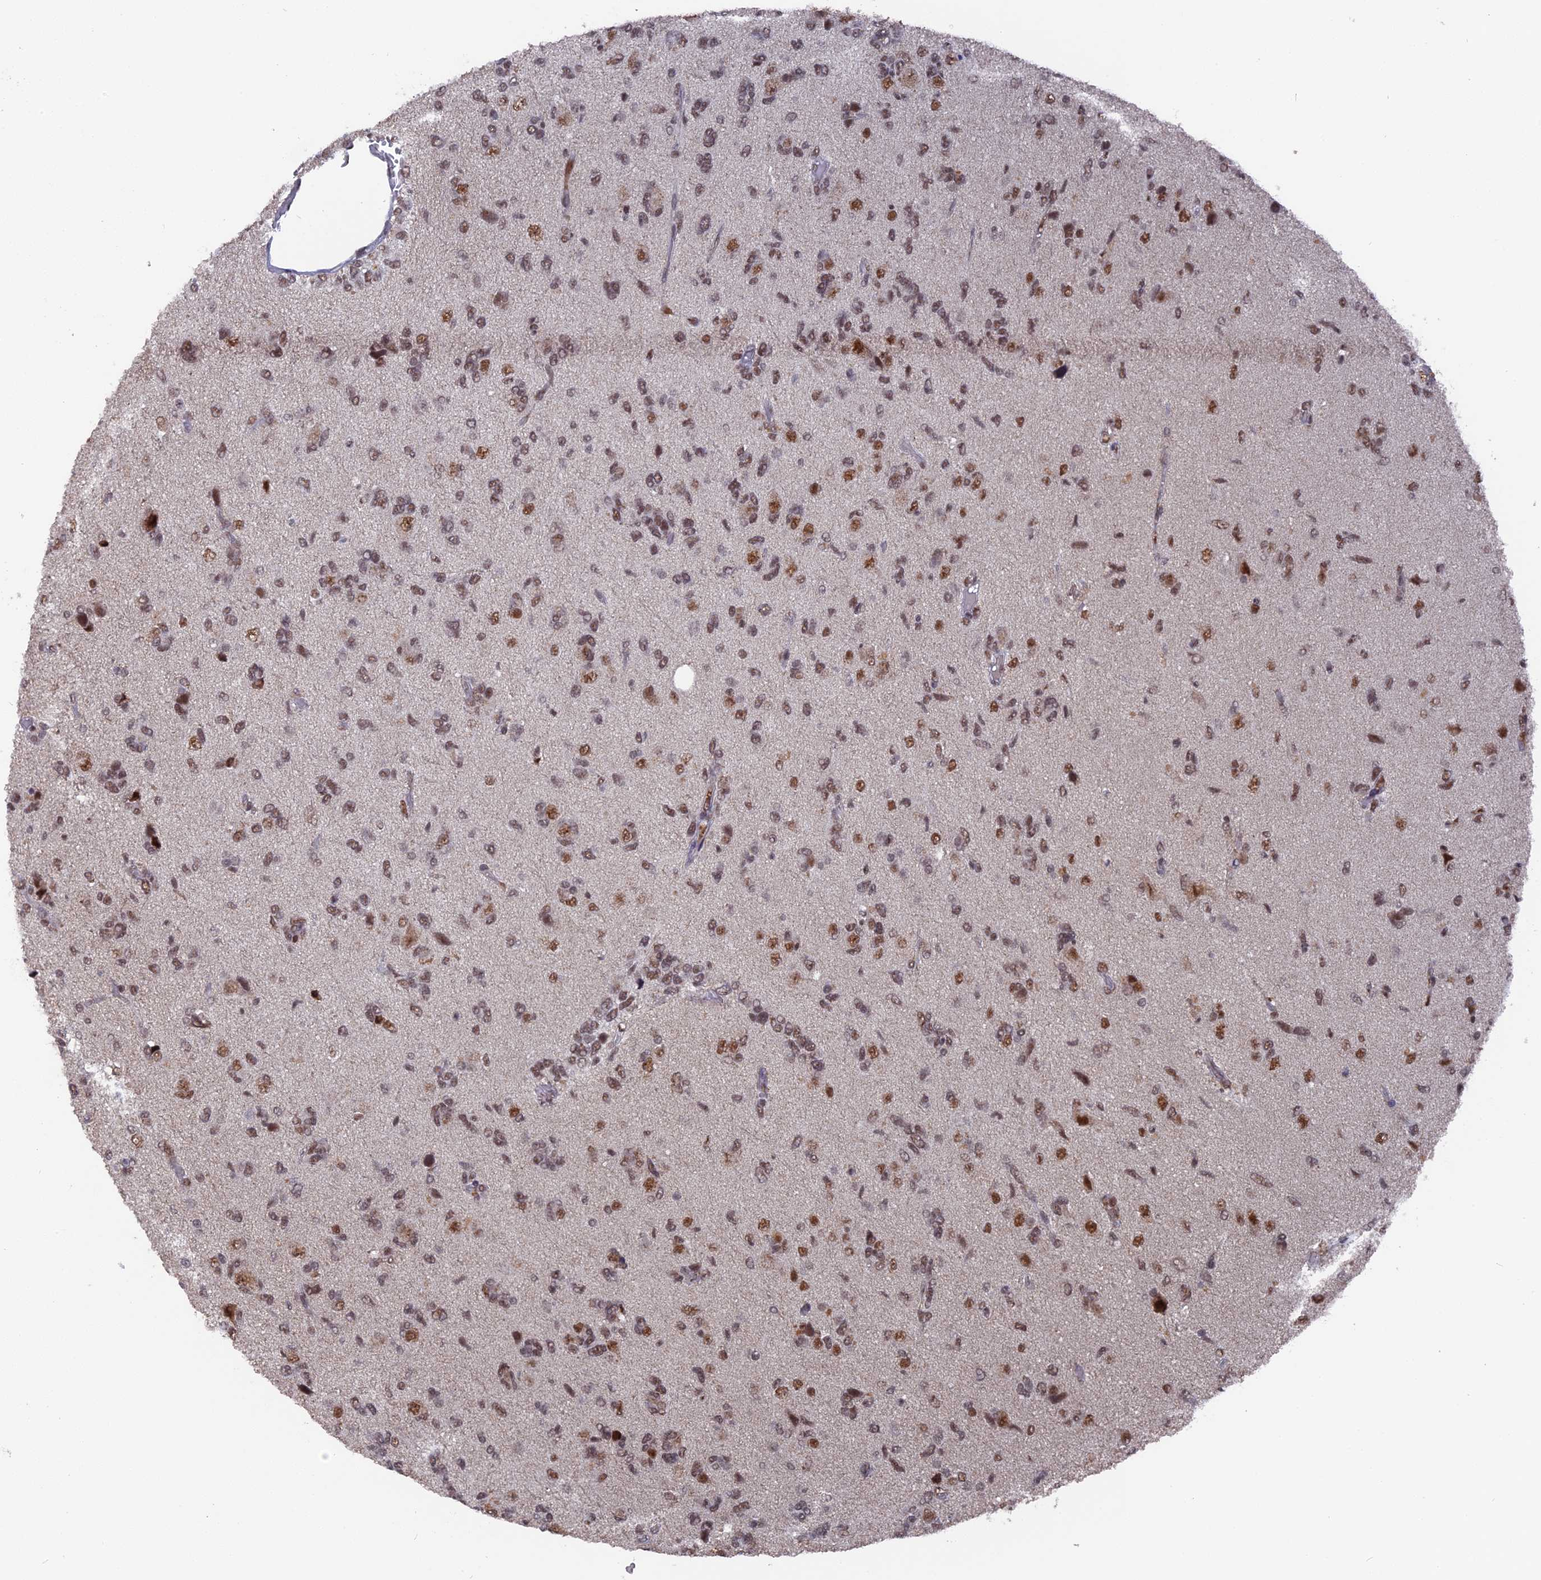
{"staining": {"intensity": "moderate", "quantity": "25%-75%", "location": "nuclear"}, "tissue": "glioma", "cell_type": "Tumor cells", "image_type": "cancer", "snomed": [{"axis": "morphology", "description": "Glioma, malignant, High grade"}, {"axis": "topography", "description": "Brain"}], "caption": "Tumor cells demonstrate medium levels of moderate nuclear staining in about 25%-75% of cells in human glioma.", "gene": "SF3A2", "patient": {"sex": "female", "age": 59}}